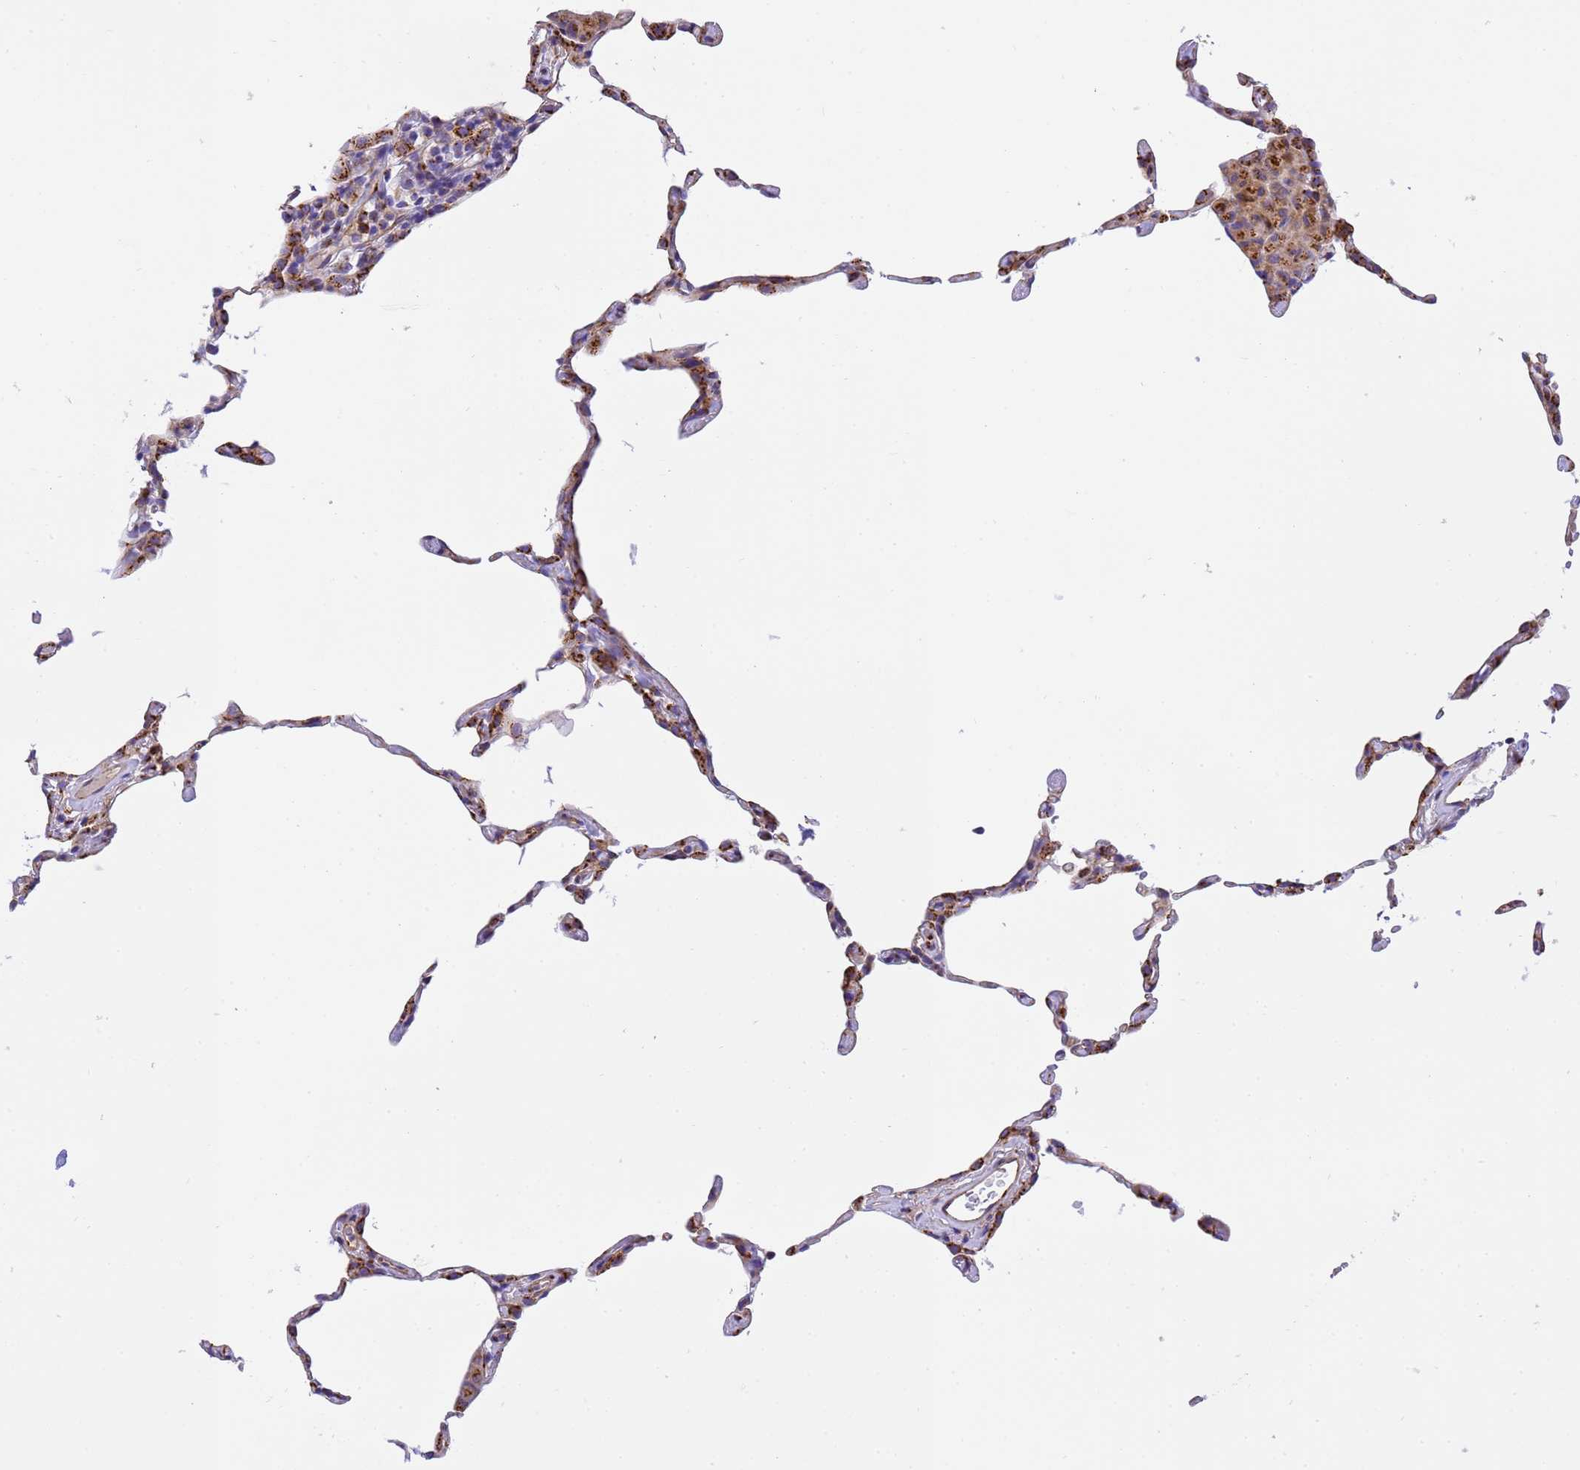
{"staining": {"intensity": "moderate", "quantity": "25%-75%", "location": "cytoplasmic/membranous"}, "tissue": "lung", "cell_type": "Alveolar cells", "image_type": "normal", "snomed": [{"axis": "morphology", "description": "Normal tissue, NOS"}, {"axis": "topography", "description": "Lung"}], "caption": "Protein expression by immunohistochemistry displays moderate cytoplasmic/membranous expression in about 25%-75% of alveolar cells in unremarkable lung. (DAB (3,3'-diaminobenzidine) IHC with brightfield microscopy, high magnification).", "gene": "RHBDD3", "patient": {"sex": "female", "age": 57}}